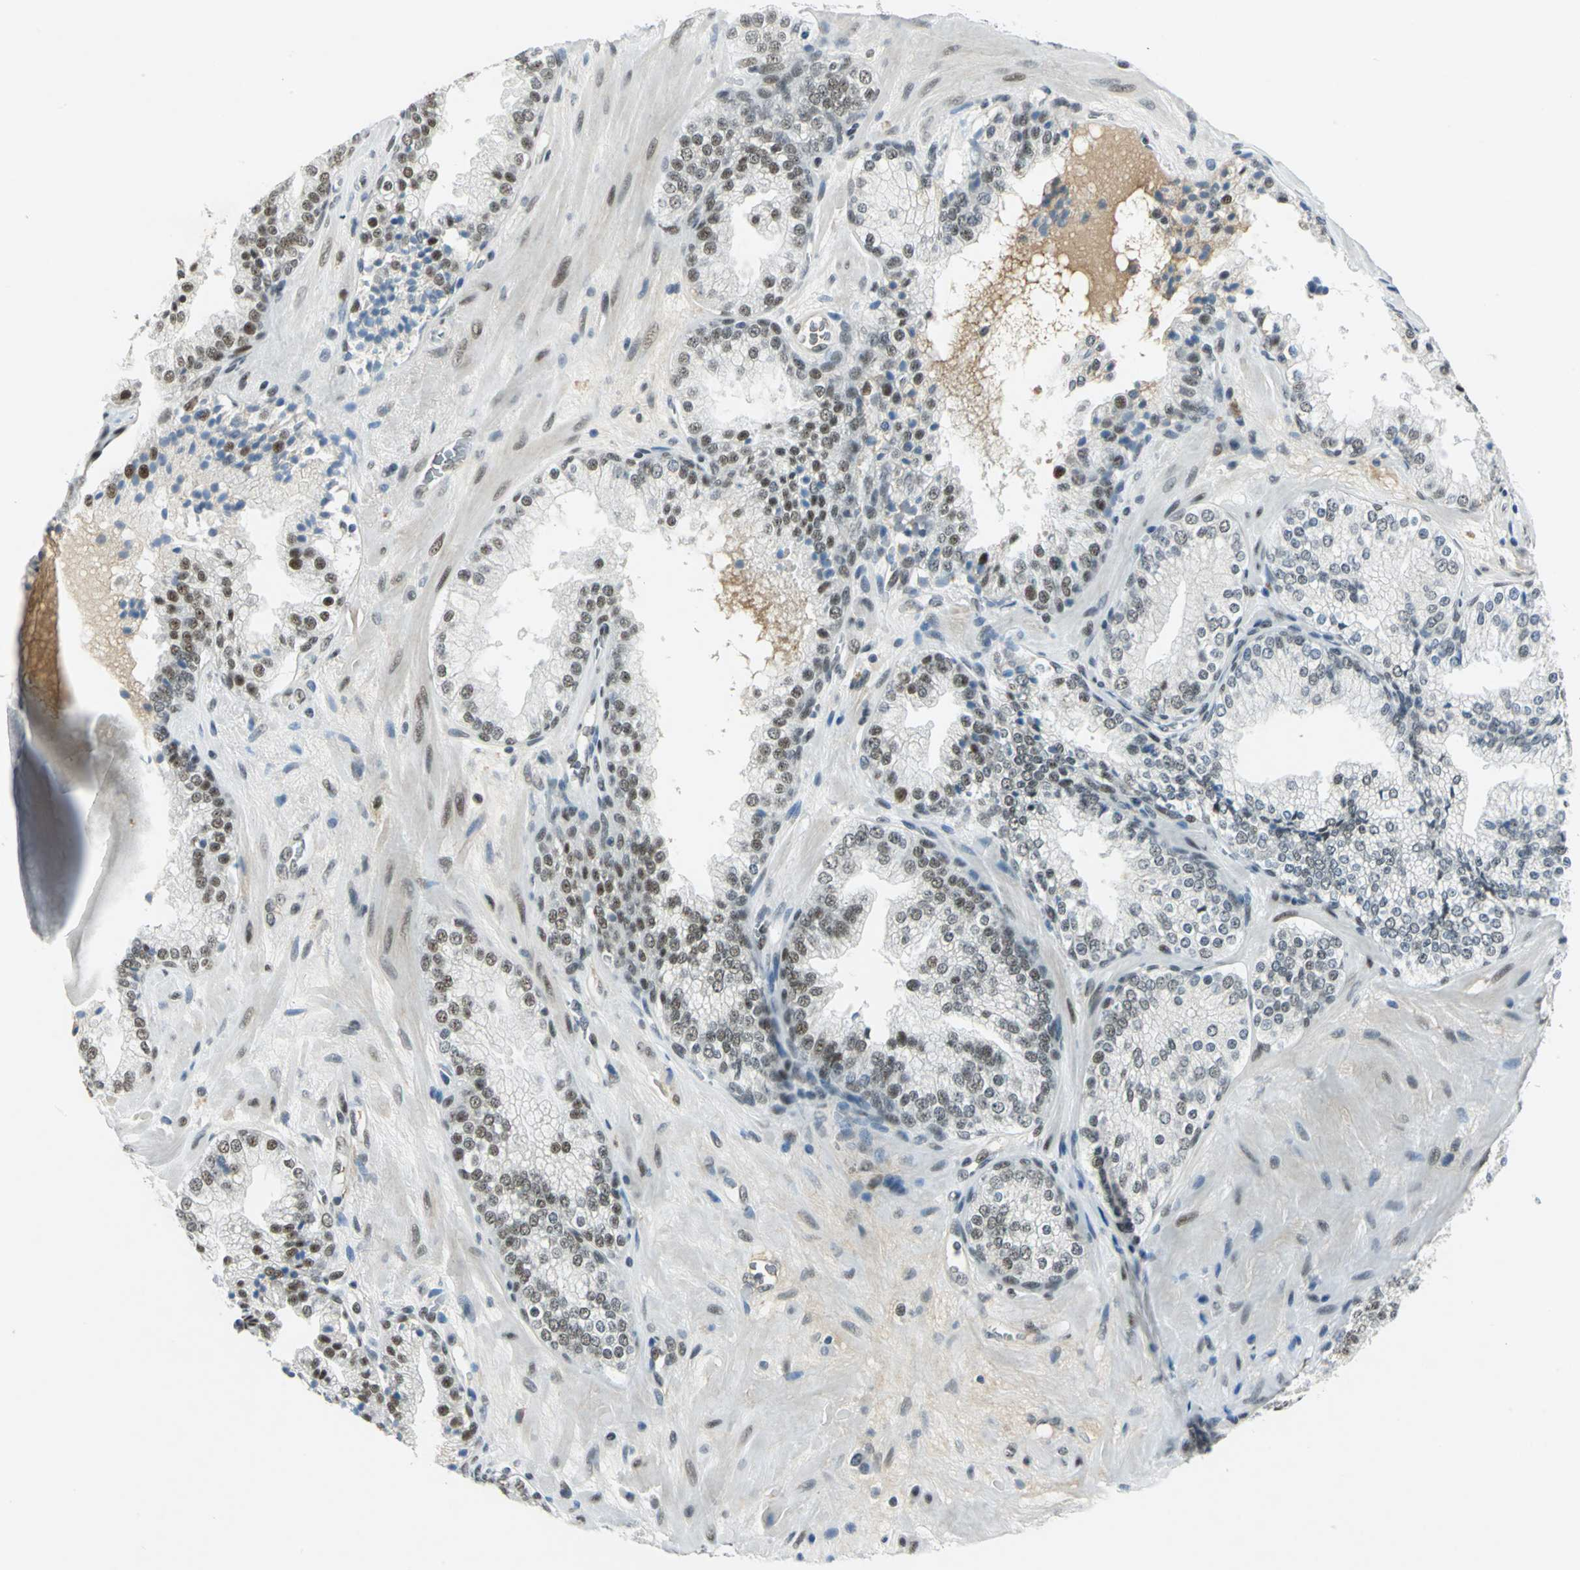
{"staining": {"intensity": "moderate", "quantity": "25%-75%", "location": "nuclear"}, "tissue": "prostate cancer", "cell_type": "Tumor cells", "image_type": "cancer", "snomed": [{"axis": "morphology", "description": "Adenocarcinoma, High grade"}, {"axis": "topography", "description": "Prostate"}], "caption": "Brown immunohistochemical staining in human prostate adenocarcinoma (high-grade) reveals moderate nuclear expression in approximately 25%-75% of tumor cells.", "gene": "MTMR10", "patient": {"sex": "male", "age": 68}}